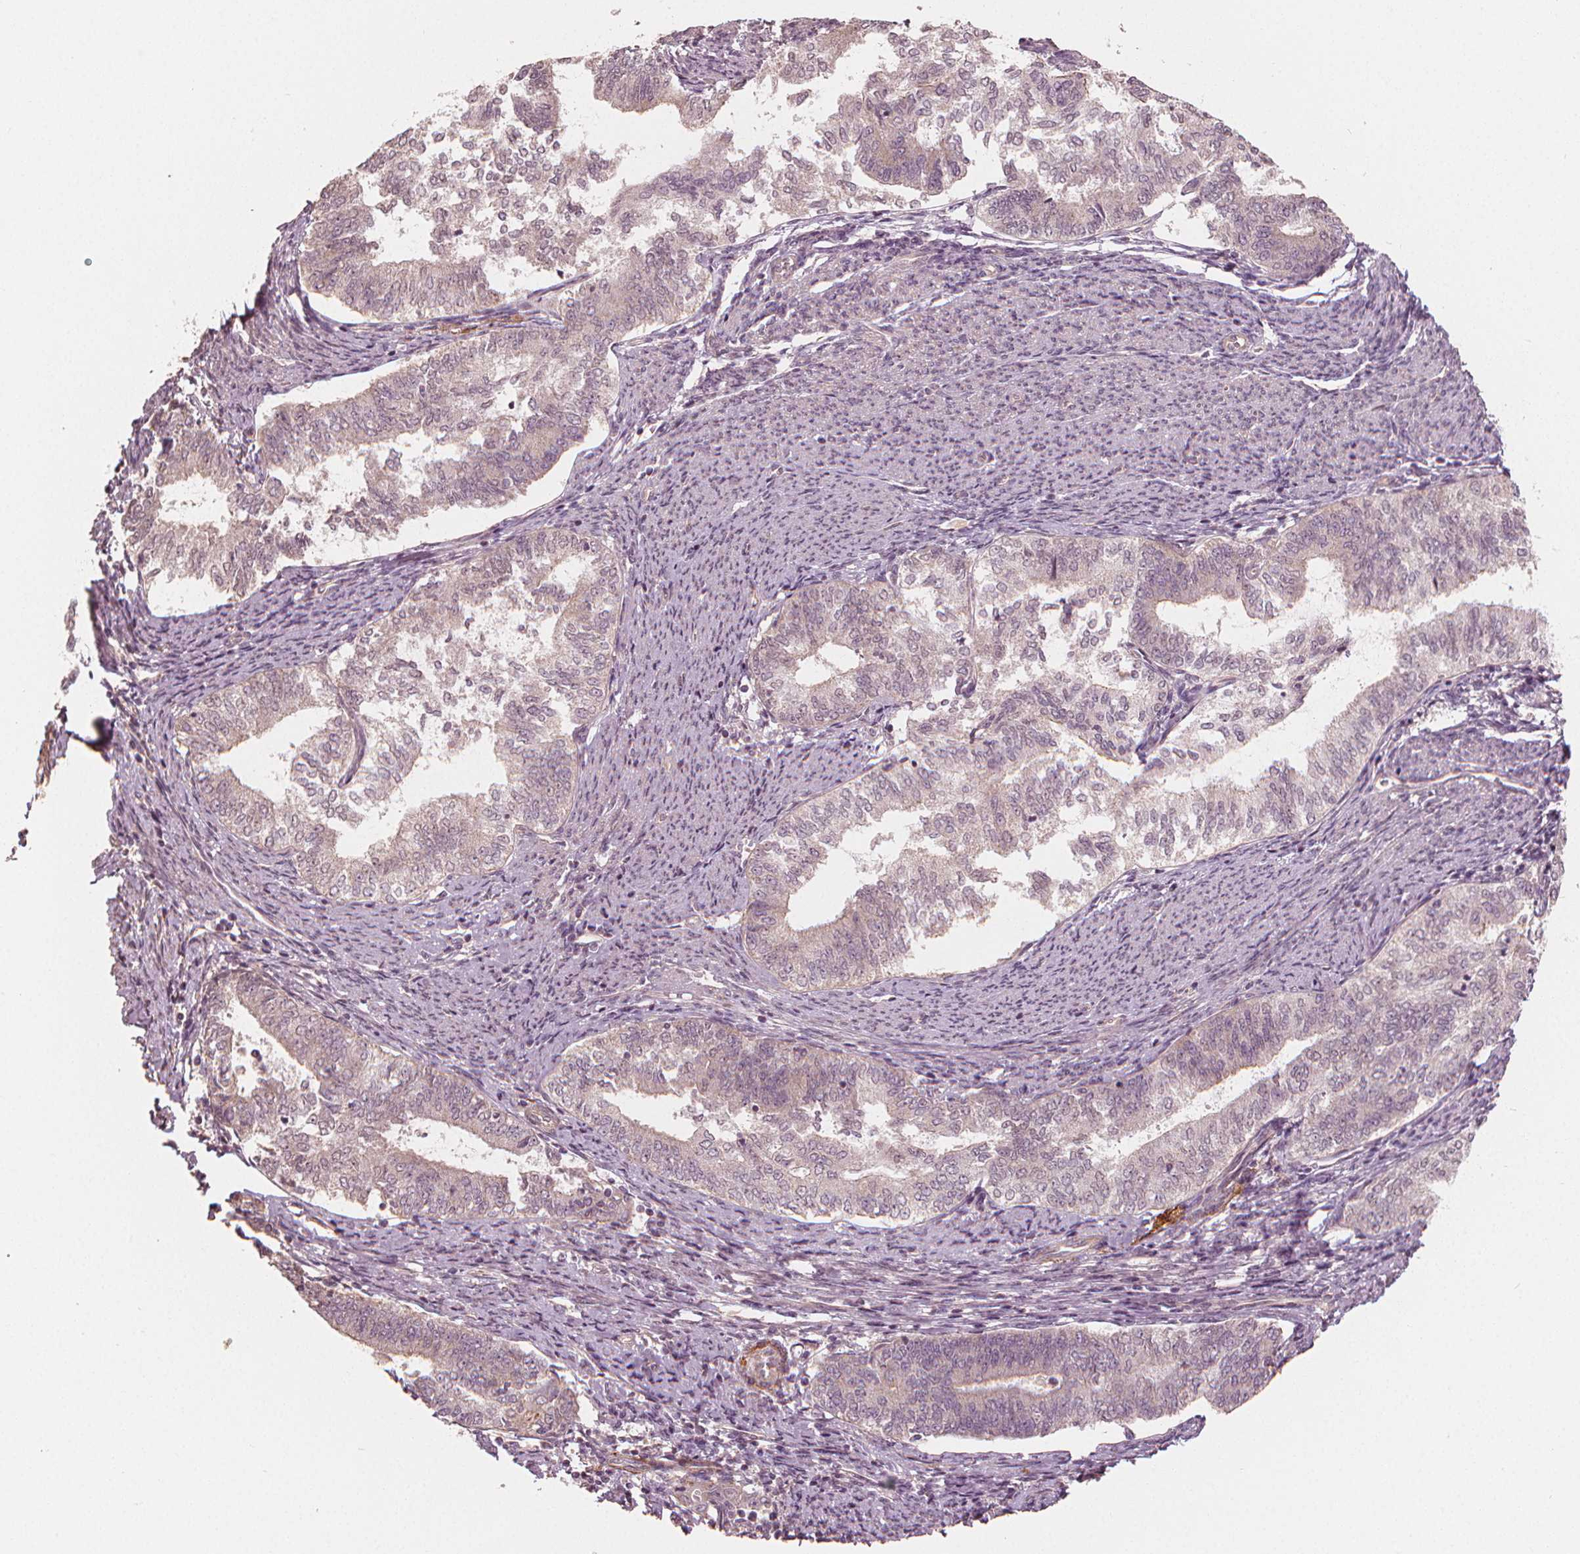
{"staining": {"intensity": "negative", "quantity": "none", "location": "none"}, "tissue": "endometrial cancer", "cell_type": "Tumor cells", "image_type": "cancer", "snomed": [{"axis": "morphology", "description": "Adenocarcinoma, NOS"}, {"axis": "topography", "description": "Endometrium"}], "caption": "Tumor cells show no significant expression in endometrial cancer (adenocarcinoma).", "gene": "CLBA1", "patient": {"sex": "female", "age": 65}}